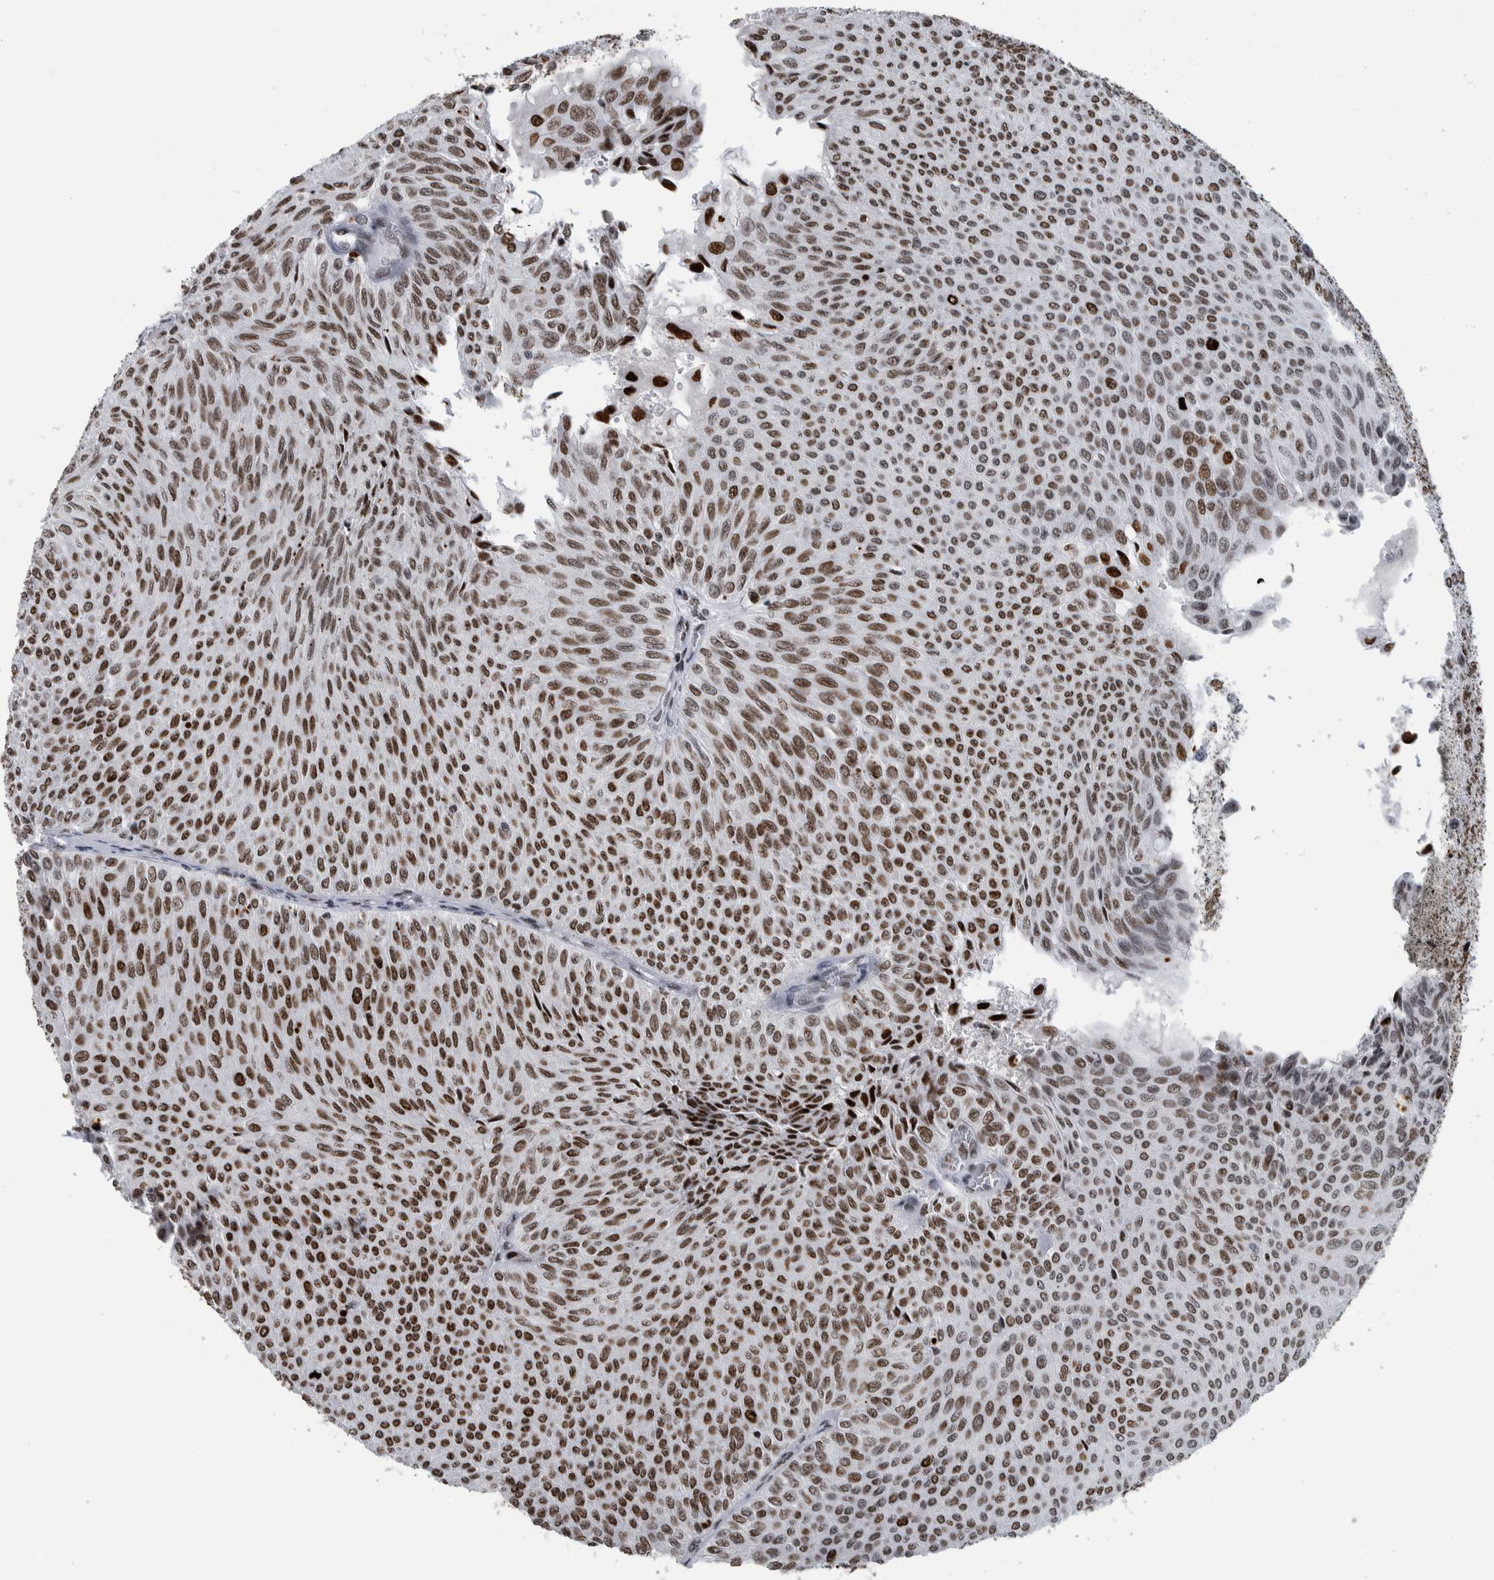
{"staining": {"intensity": "strong", "quantity": ">75%", "location": "nuclear"}, "tissue": "urothelial cancer", "cell_type": "Tumor cells", "image_type": "cancer", "snomed": [{"axis": "morphology", "description": "Urothelial carcinoma, Low grade"}, {"axis": "topography", "description": "Urinary bladder"}], "caption": "A photomicrograph of urothelial carcinoma (low-grade) stained for a protein demonstrates strong nuclear brown staining in tumor cells.", "gene": "TOP2B", "patient": {"sex": "male", "age": 78}}